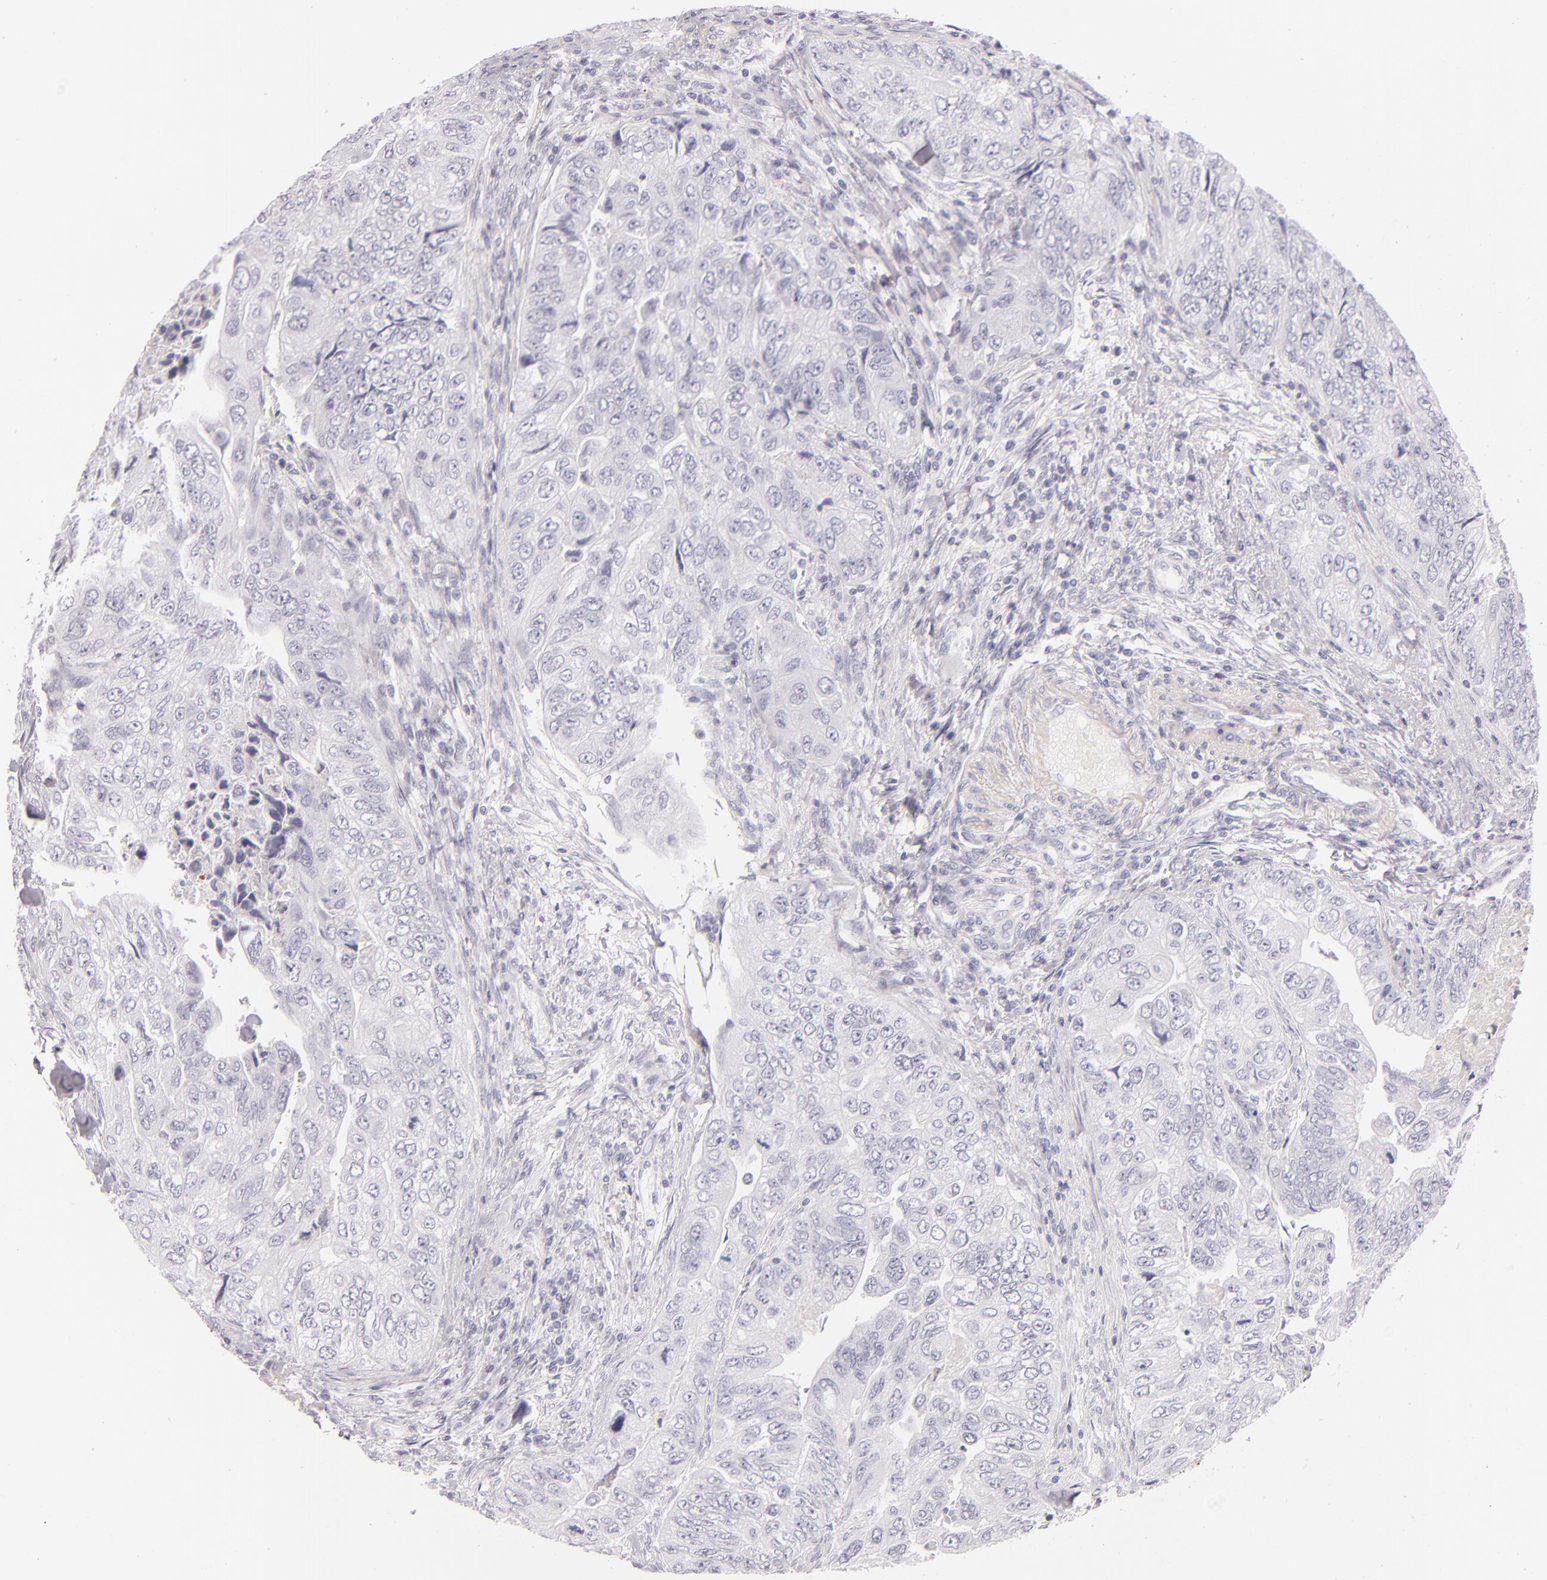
{"staining": {"intensity": "negative", "quantity": "none", "location": "none"}, "tissue": "colorectal cancer", "cell_type": "Tumor cells", "image_type": "cancer", "snomed": [{"axis": "morphology", "description": "Adenocarcinoma, NOS"}, {"axis": "topography", "description": "Colon"}], "caption": "Immunohistochemistry of colorectal adenocarcinoma exhibits no positivity in tumor cells.", "gene": "FABP1", "patient": {"sex": "female", "age": 11}}